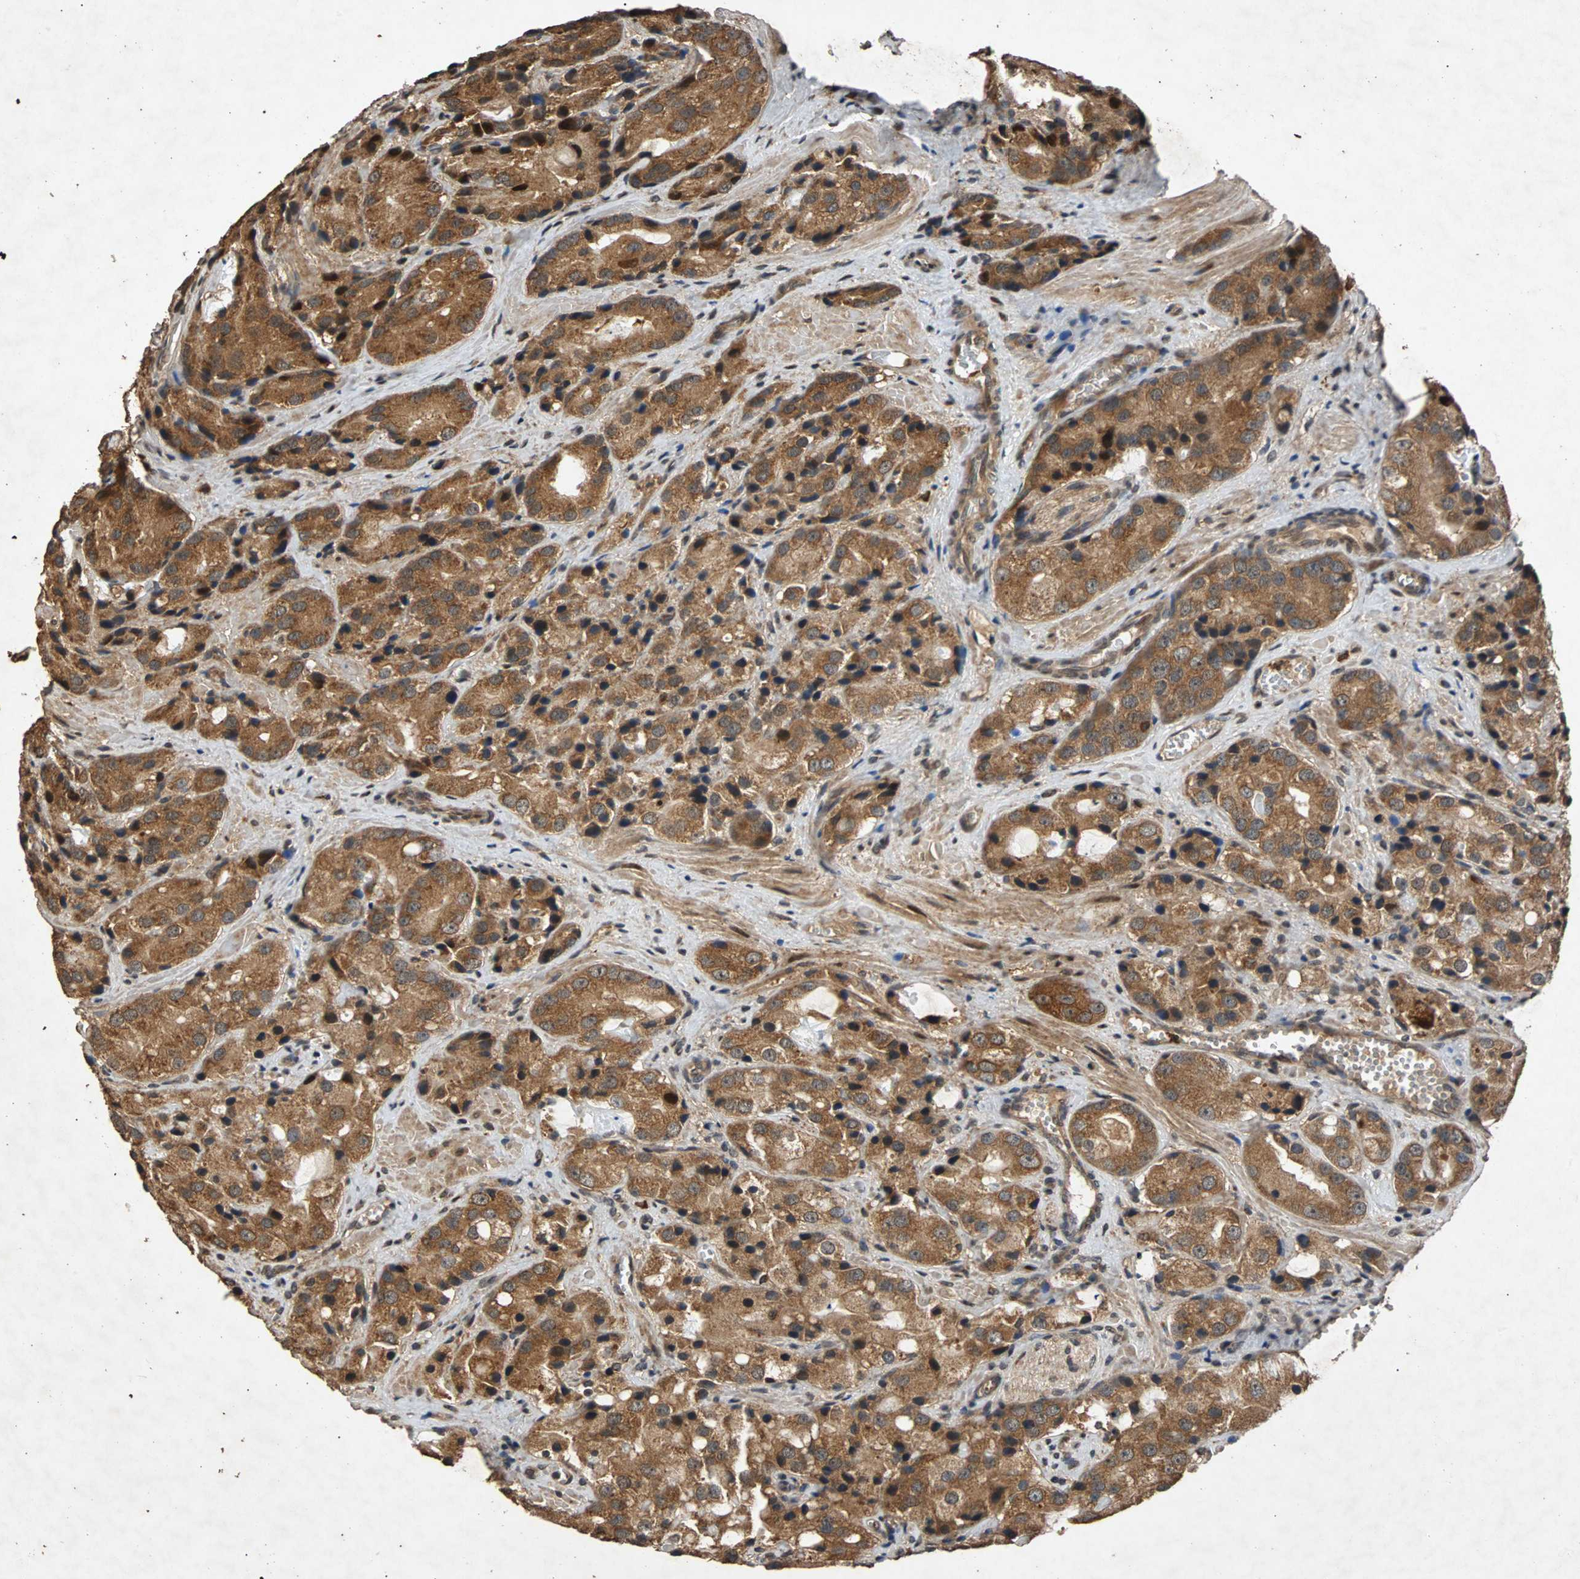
{"staining": {"intensity": "strong", "quantity": ">75%", "location": "cytoplasmic/membranous"}, "tissue": "prostate cancer", "cell_type": "Tumor cells", "image_type": "cancer", "snomed": [{"axis": "morphology", "description": "Adenocarcinoma, High grade"}, {"axis": "topography", "description": "Prostate"}], "caption": "Human prostate high-grade adenocarcinoma stained for a protein (brown) exhibits strong cytoplasmic/membranous positive expression in approximately >75% of tumor cells.", "gene": "USP31", "patient": {"sex": "male", "age": 70}}